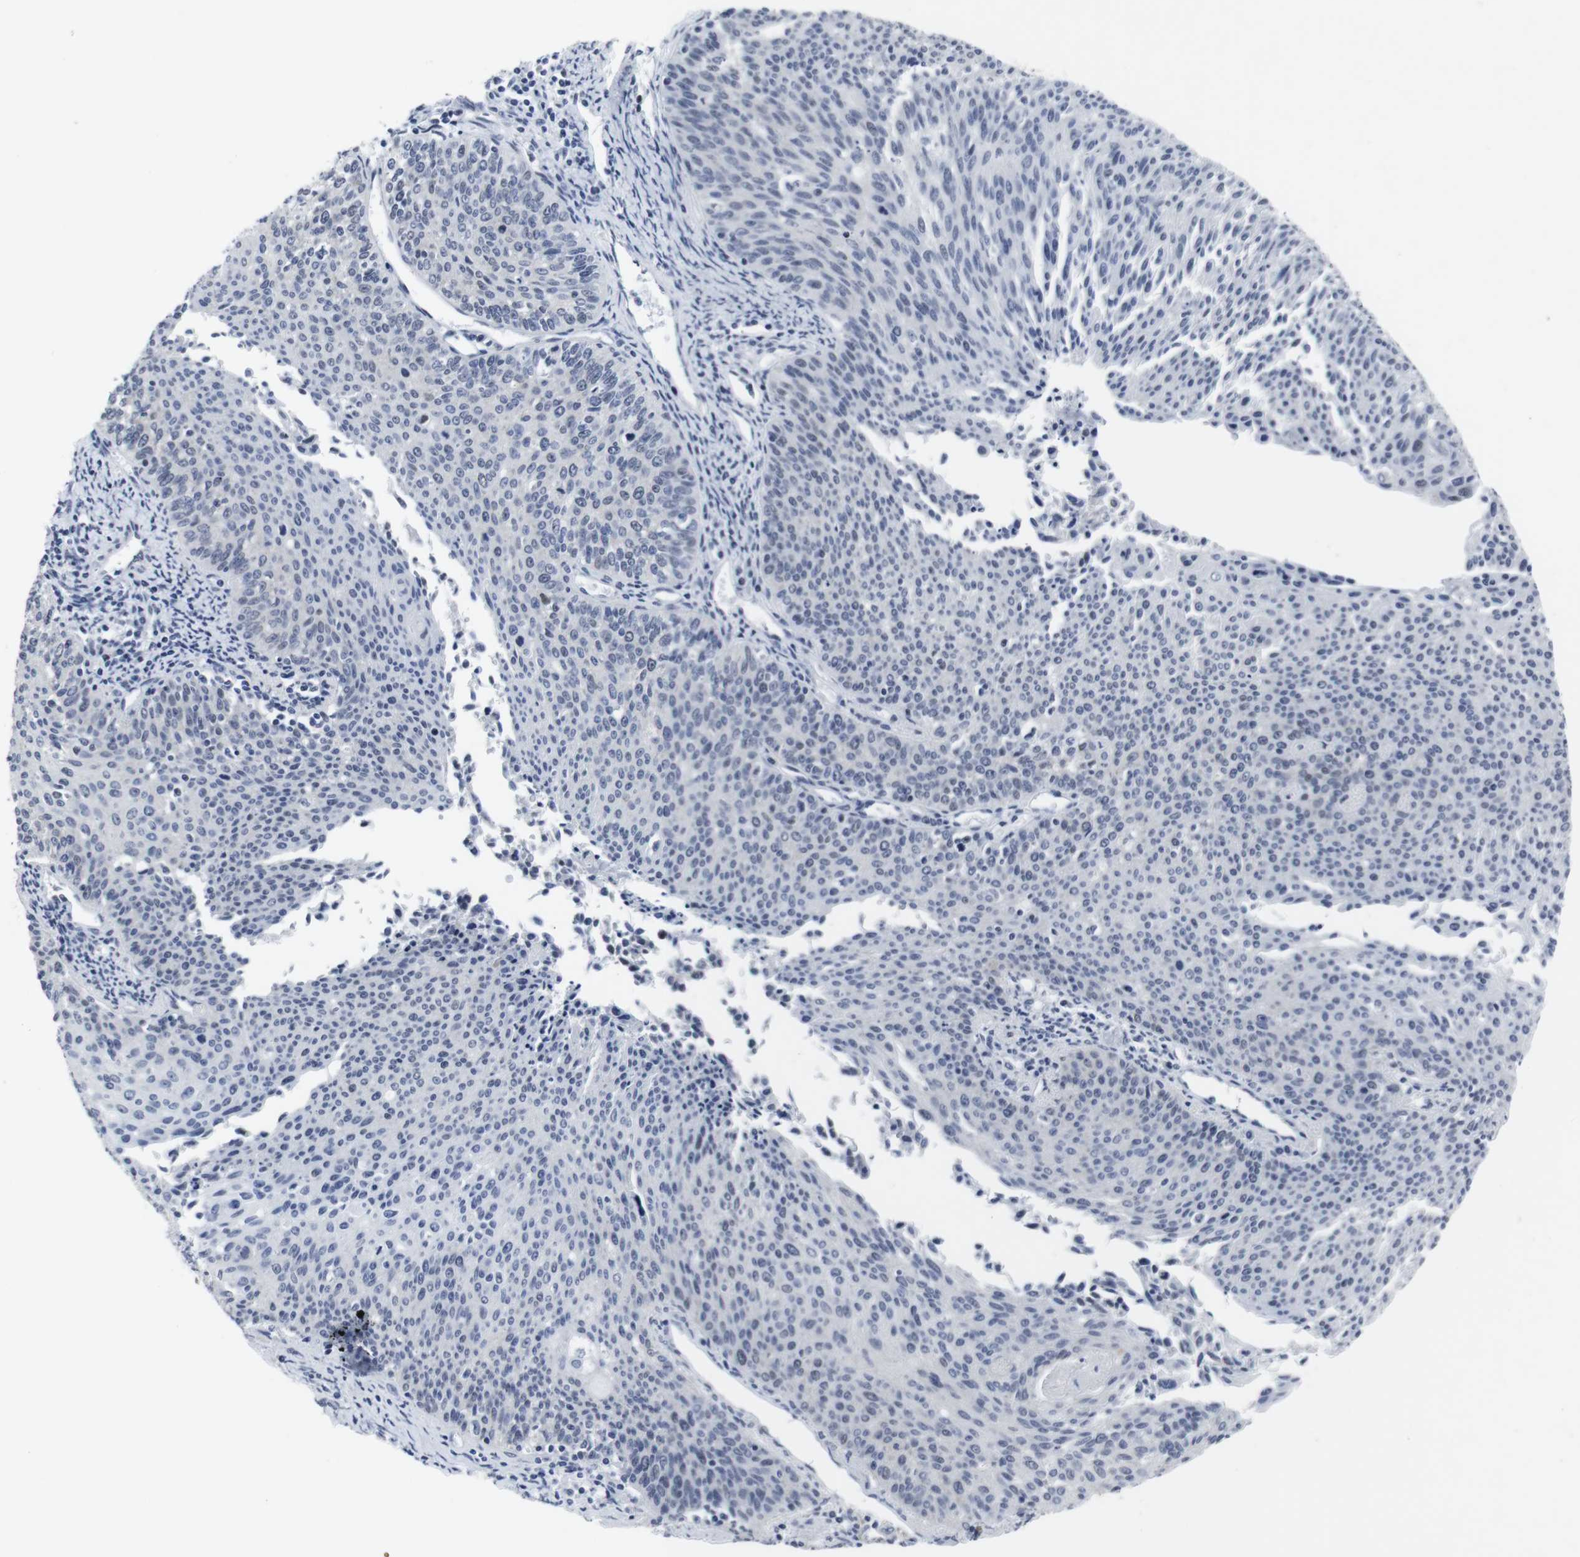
{"staining": {"intensity": "negative", "quantity": "none", "location": "none"}, "tissue": "cervical cancer", "cell_type": "Tumor cells", "image_type": "cancer", "snomed": [{"axis": "morphology", "description": "Squamous cell carcinoma, NOS"}, {"axis": "topography", "description": "Cervix"}], "caption": "Immunohistochemistry (IHC) of squamous cell carcinoma (cervical) displays no staining in tumor cells.", "gene": "GEMIN2", "patient": {"sex": "female", "age": 55}}